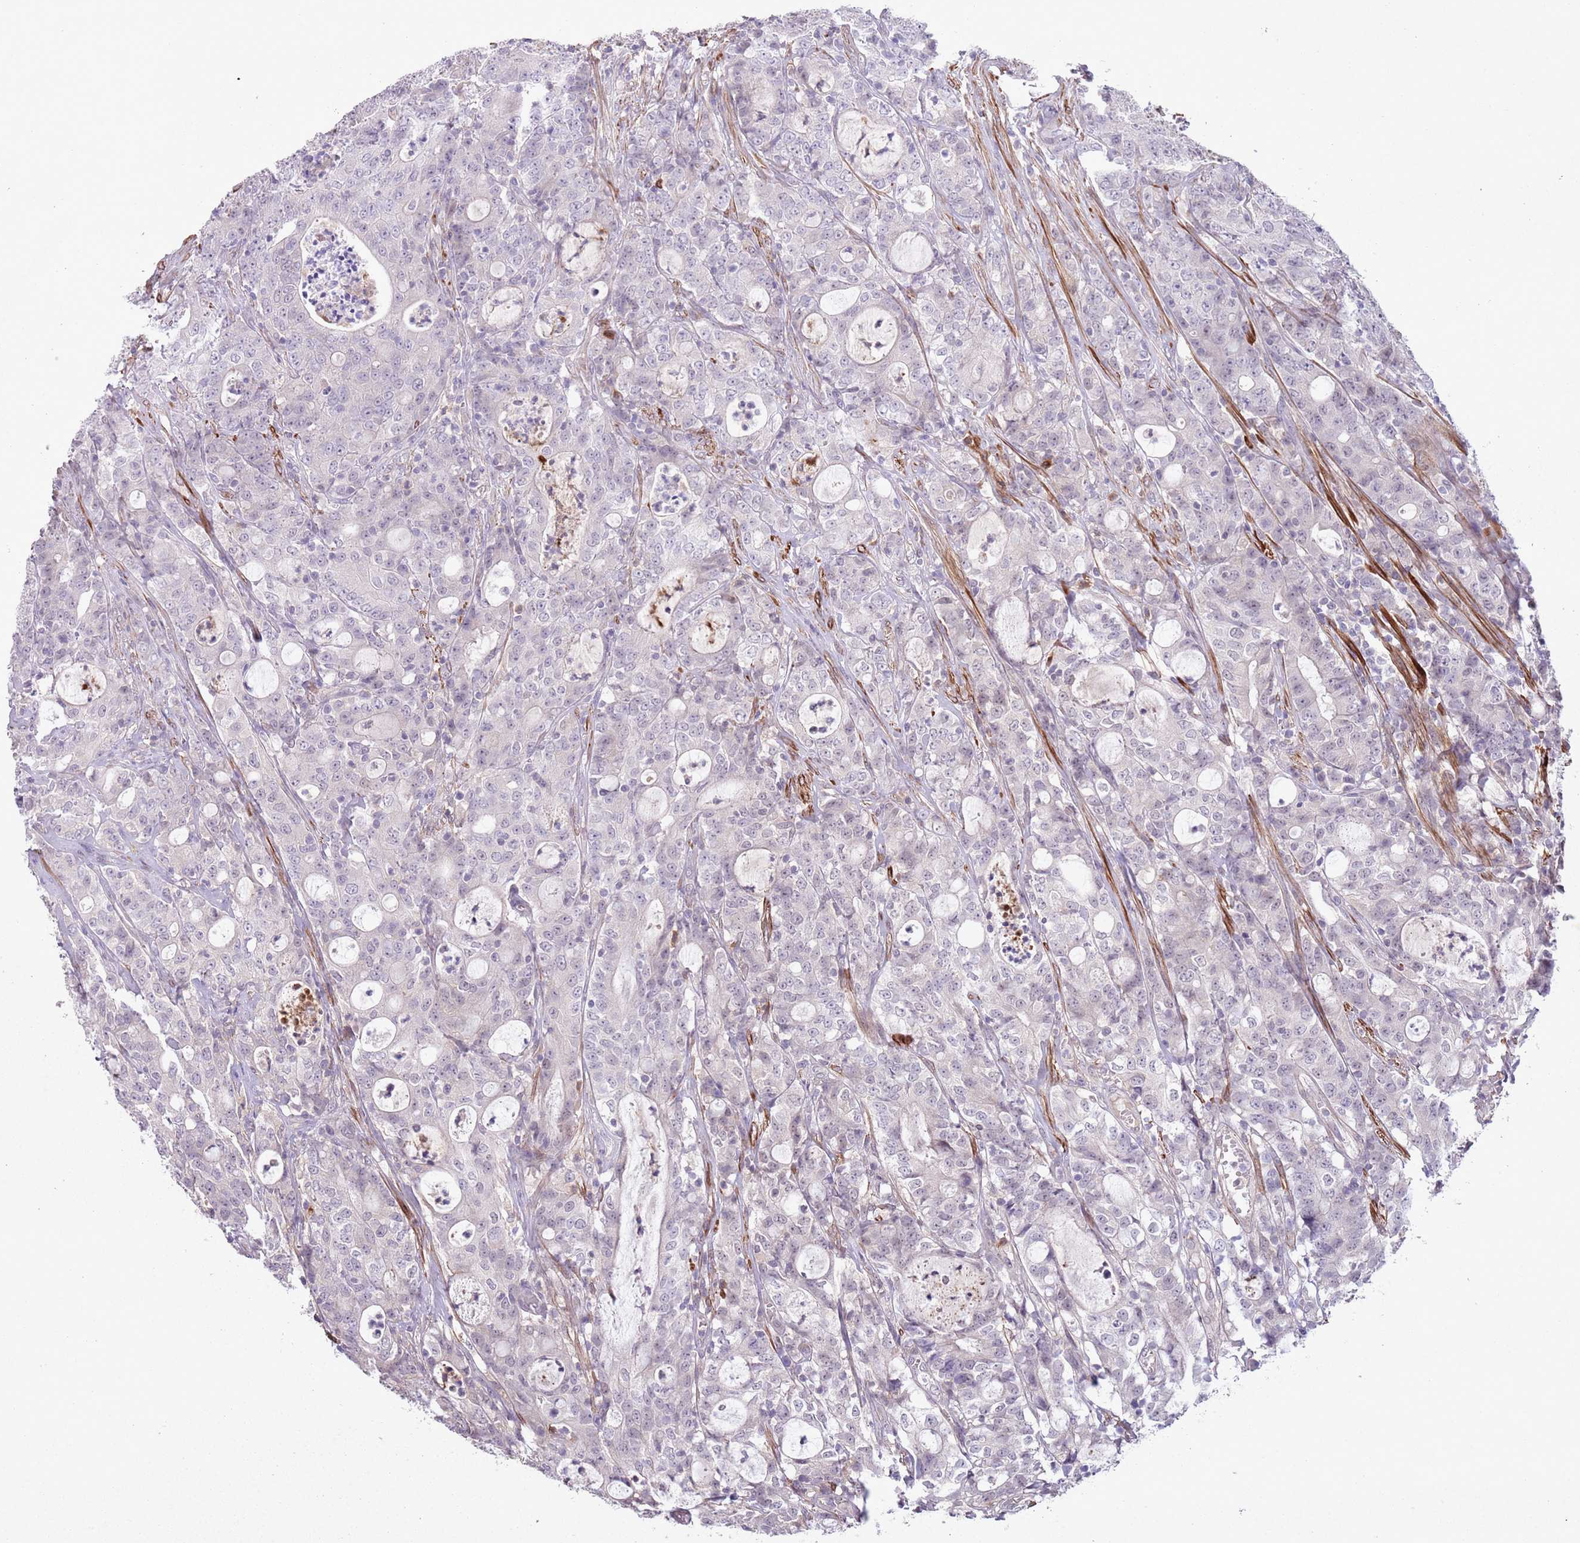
{"staining": {"intensity": "negative", "quantity": "none", "location": "none"}, "tissue": "colorectal cancer", "cell_type": "Tumor cells", "image_type": "cancer", "snomed": [{"axis": "morphology", "description": "Adenocarcinoma, NOS"}, {"axis": "topography", "description": "Colon"}], "caption": "Immunohistochemistry photomicrograph of neoplastic tissue: human colorectal cancer stained with DAB (3,3'-diaminobenzidine) exhibits no significant protein positivity in tumor cells. (DAB (3,3'-diaminobenzidine) immunohistochemistry, high magnification).", "gene": "CCNI", "patient": {"sex": "male", "age": 83}}